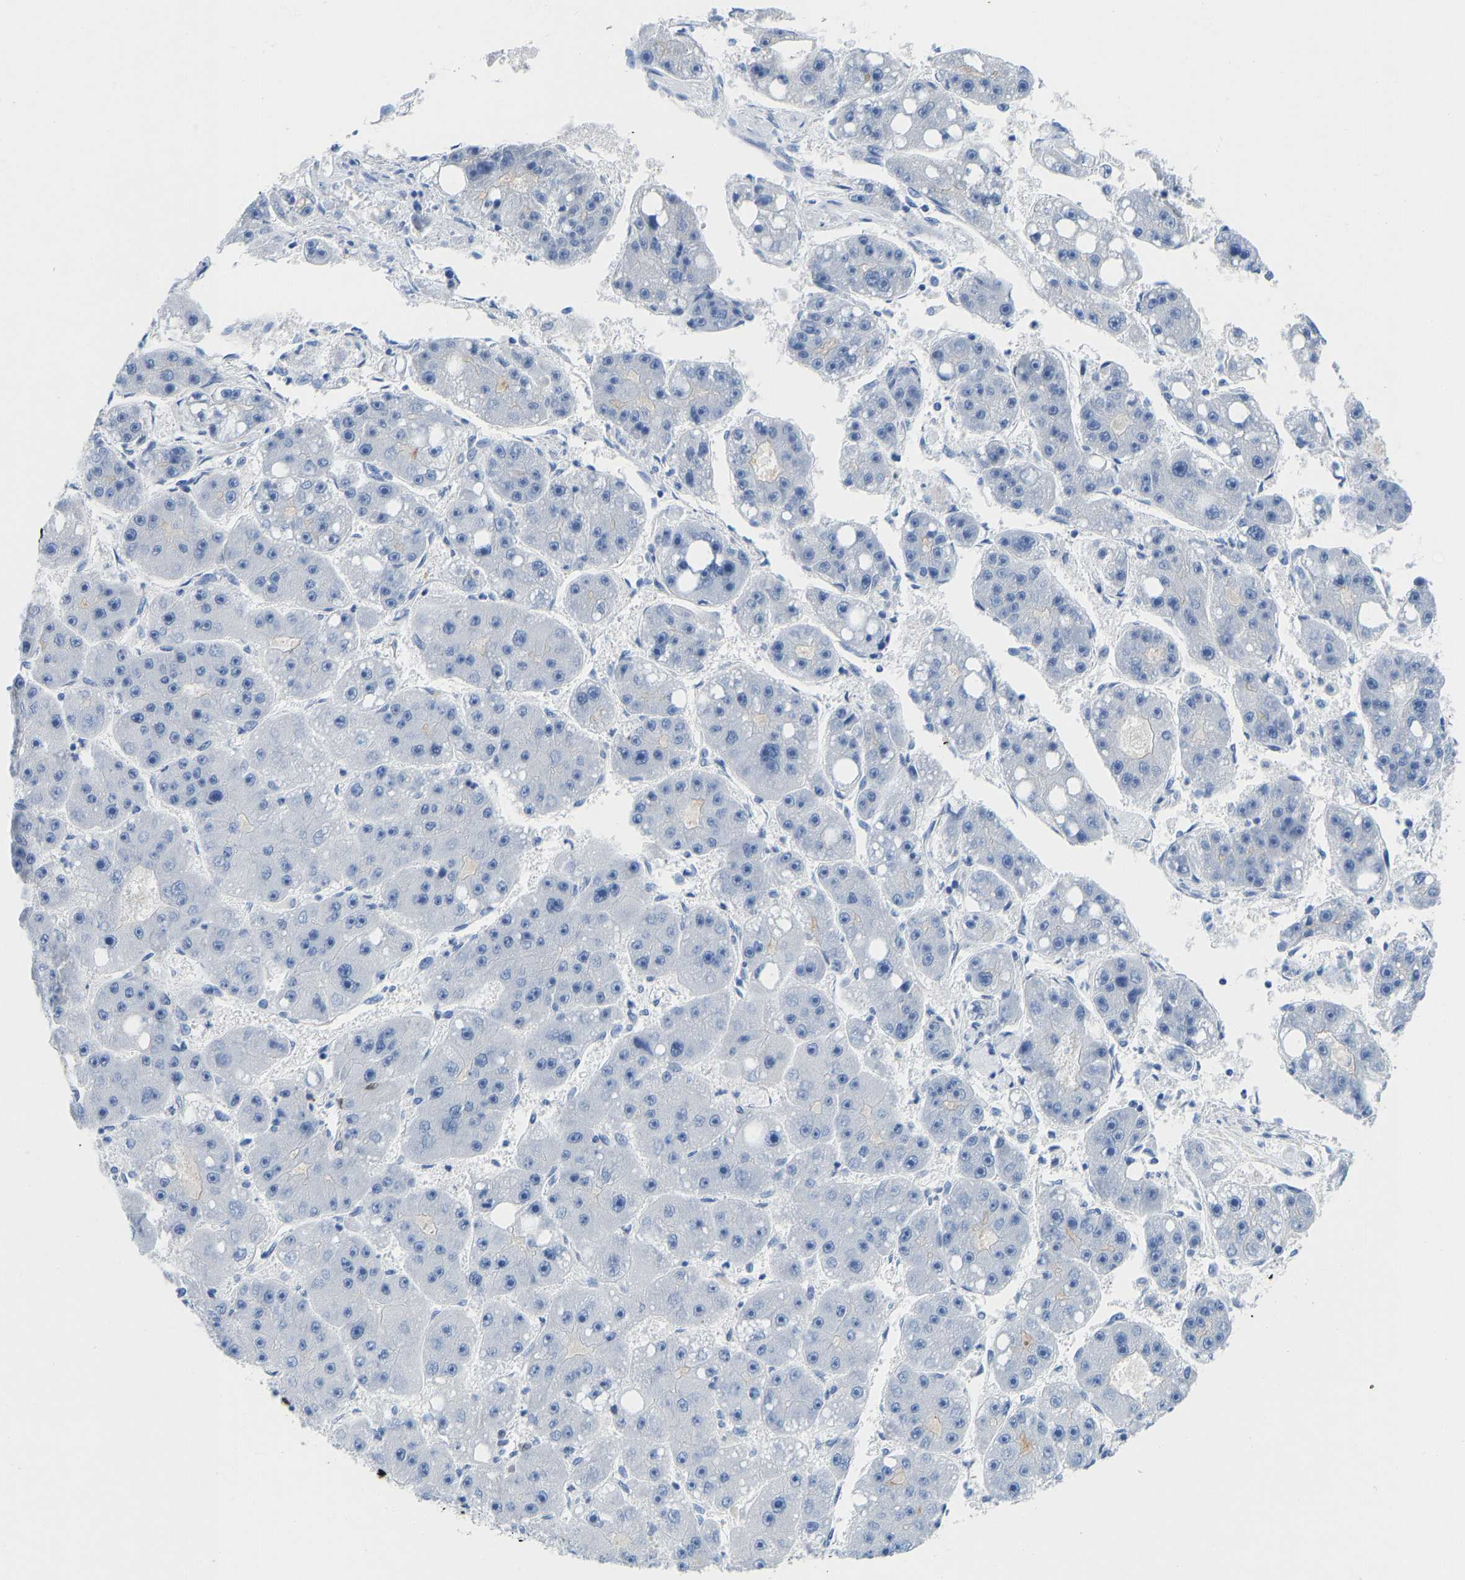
{"staining": {"intensity": "negative", "quantity": "none", "location": "none"}, "tissue": "liver cancer", "cell_type": "Tumor cells", "image_type": "cancer", "snomed": [{"axis": "morphology", "description": "Carcinoma, Hepatocellular, NOS"}, {"axis": "topography", "description": "Liver"}], "caption": "Immunohistochemical staining of hepatocellular carcinoma (liver) reveals no significant expression in tumor cells. Brightfield microscopy of IHC stained with DAB (3,3'-diaminobenzidine) (brown) and hematoxylin (blue), captured at high magnification.", "gene": "NKAIN3", "patient": {"sex": "female", "age": 61}}